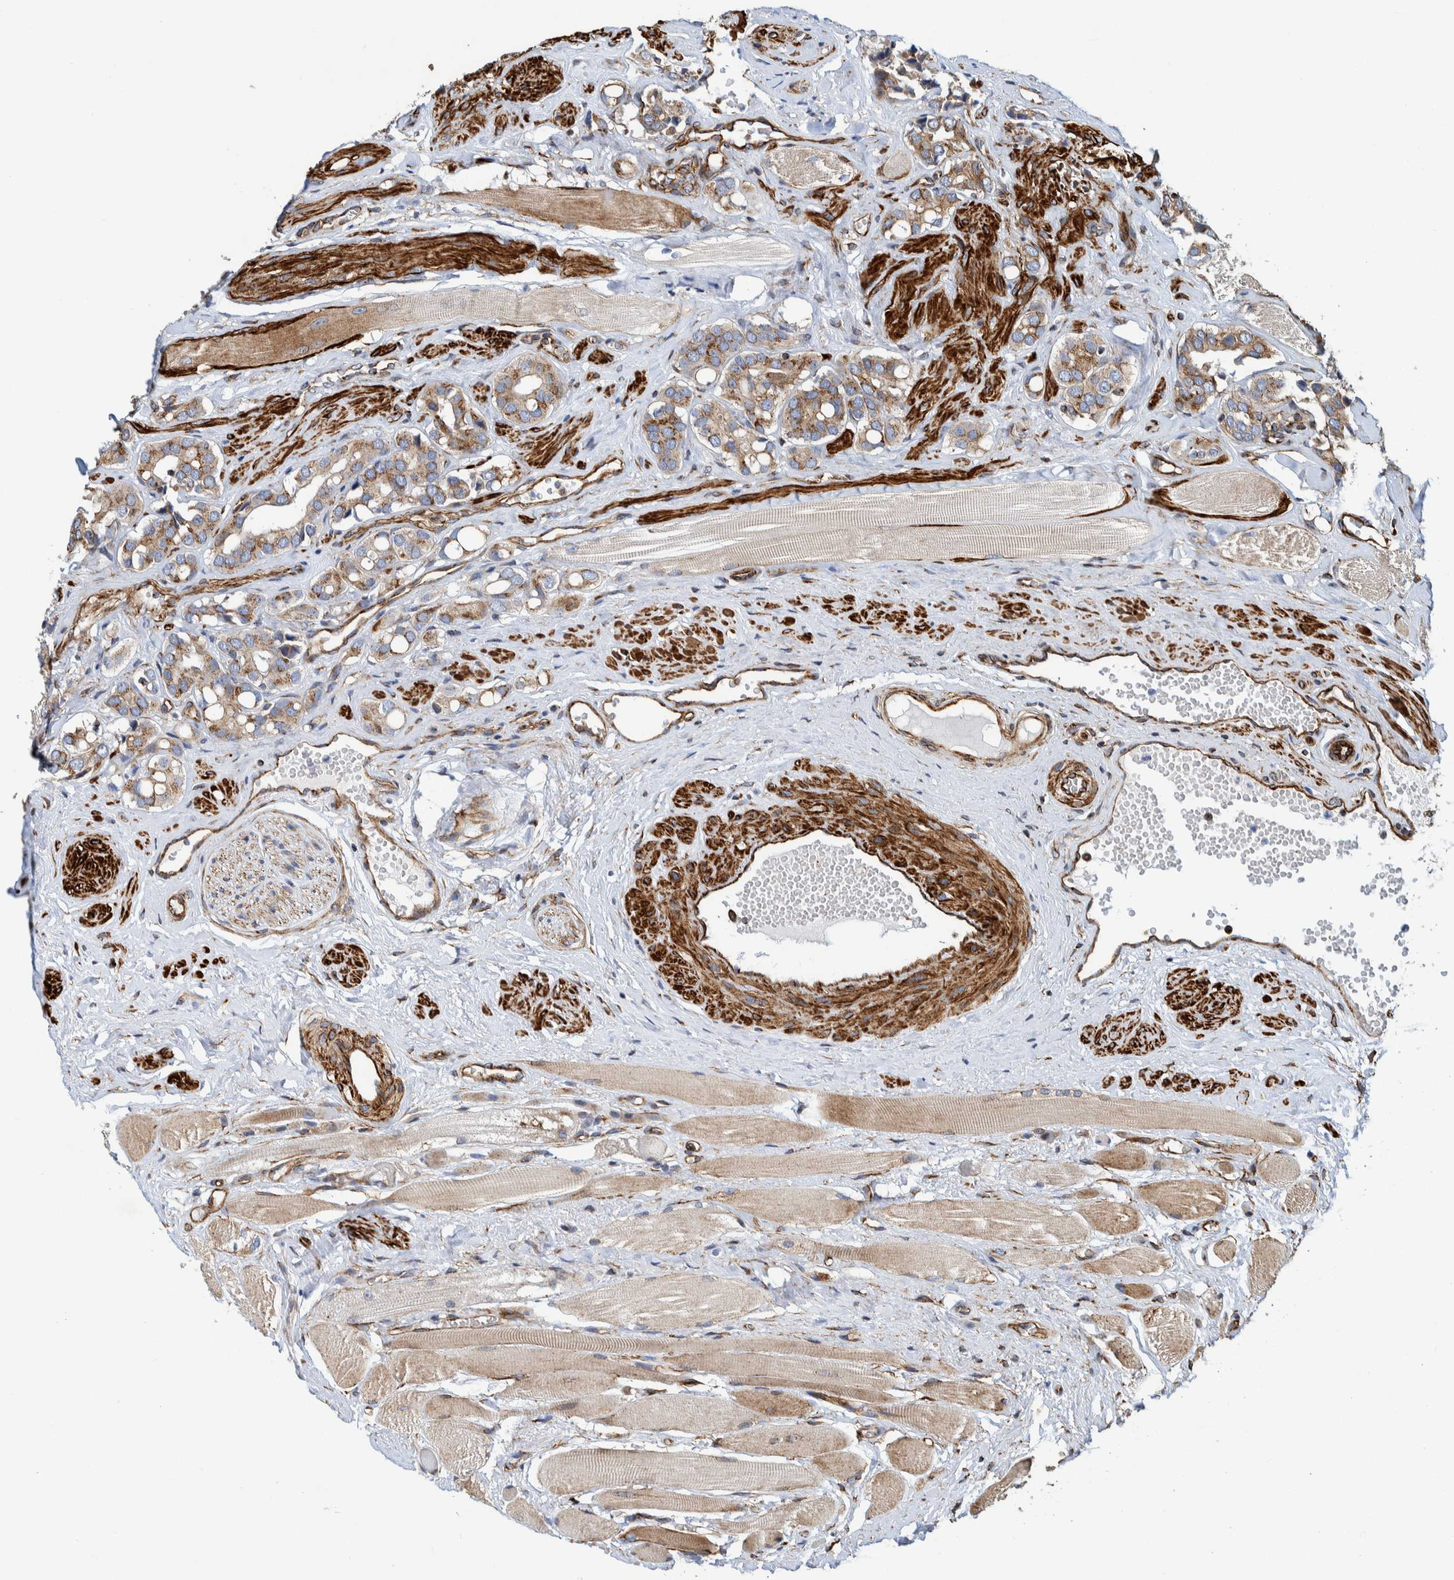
{"staining": {"intensity": "moderate", "quantity": ">75%", "location": "cytoplasmic/membranous"}, "tissue": "prostate cancer", "cell_type": "Tumor cells", "image_type": "cancer", "snomed": [{"axis": "morphology", "description": "Adenocarcinoma, High grade"}, {"axis": "topography", "description": "Prostate"}], "caption": "Protein expression analysis of human prostate cancer (high-grade adenocarcinoma) reveals moderate cytoplasmic/membranous staining in about >75% of tumor cells. The protein of interest is shown in brown color, while the nuclei are stained blue.", "gene": "CCDC57", "patient": {"sex": "male", "age": 52}}